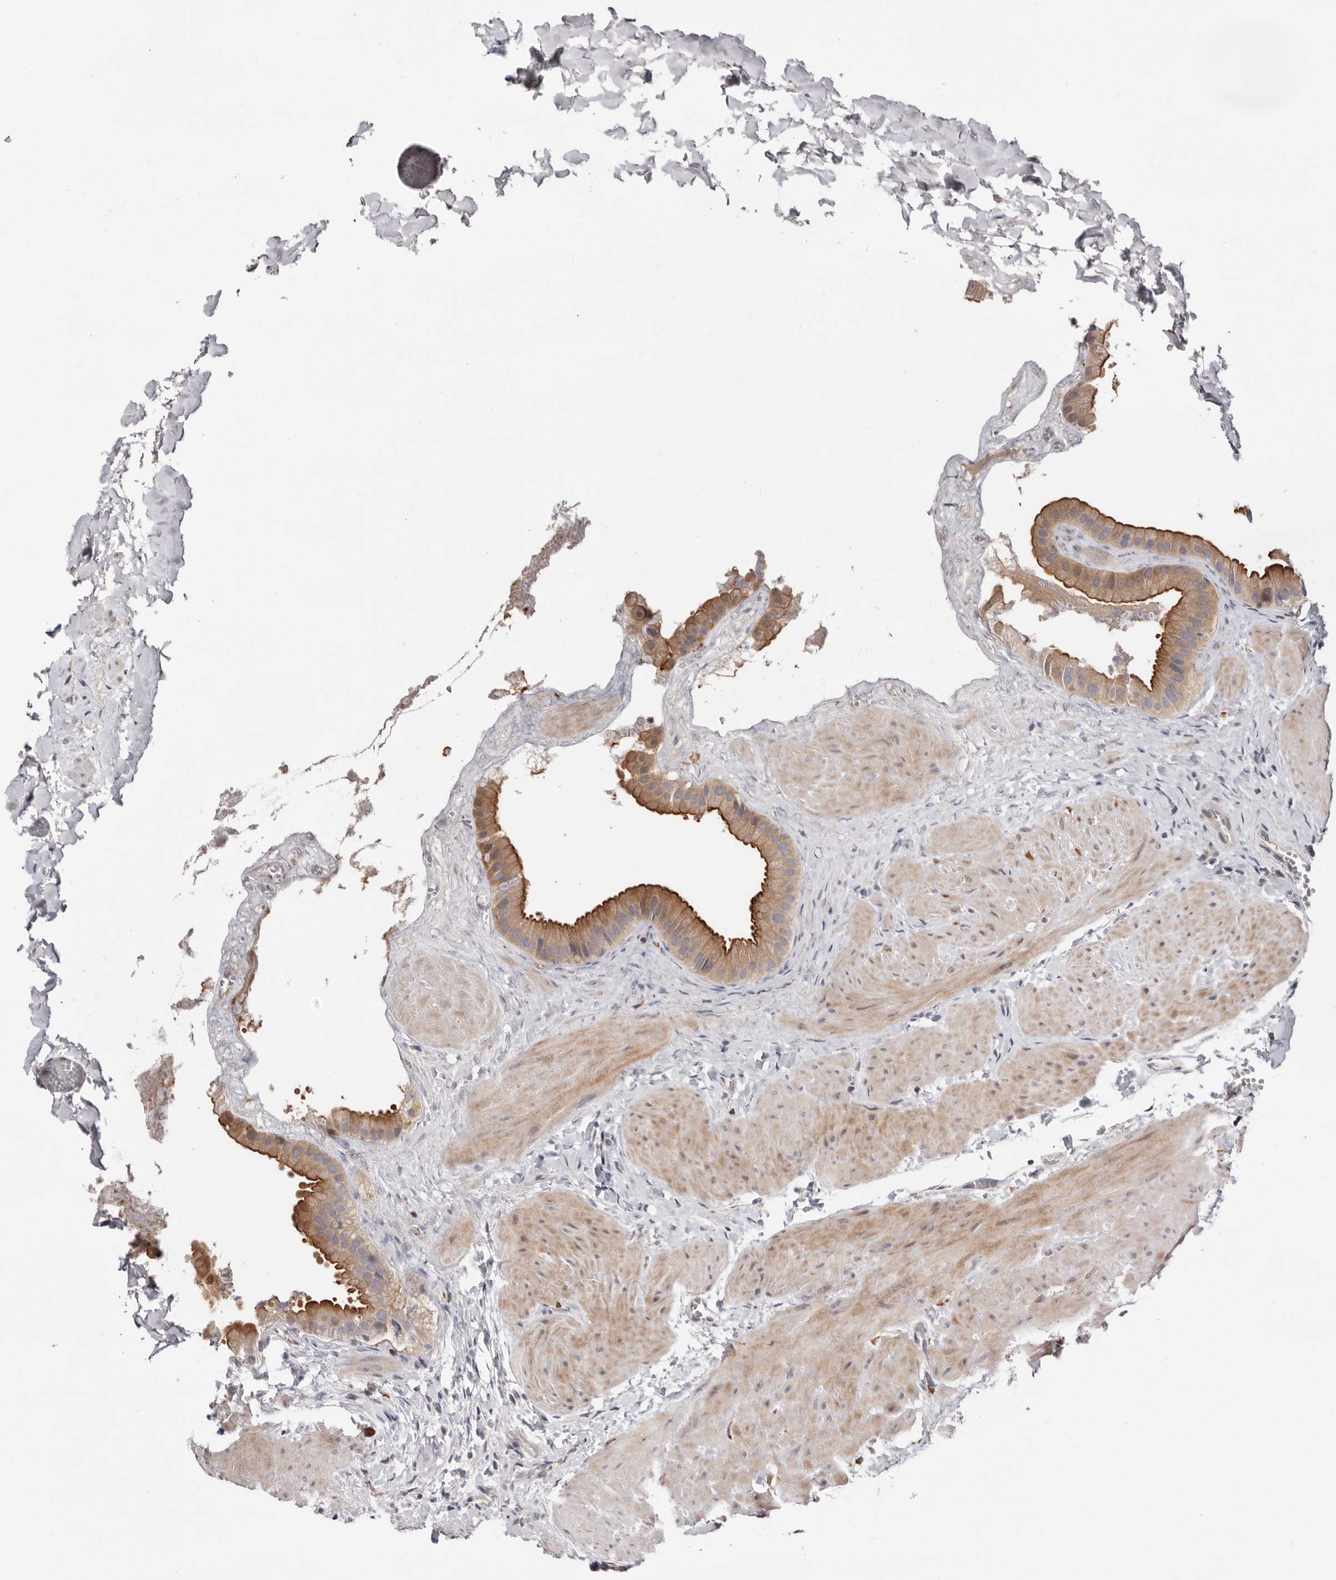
{"staining": {"intensity": "strong", "quantity": "25%-75%", "location": "cytoplasmic/membranous"}, "tissue": "gallbladder", "cell_type": "Glandular cells", "image_type": "normal", "snomed": [{"axis": "morphology", "description": "Normal tissue, NOS"}, {"axis": "topography", "description": "Gallbladder"}], "caption": "Gallbladder stained with immunohistochemistry displays strong cytoplasmic/membranous positivity in approximately 25%-75% of glandular cells. (Brightfield microscopy of DAB IHC at high magnification).", "gene": "USH1C", "patient": {"sex": "male", "age": 55}}